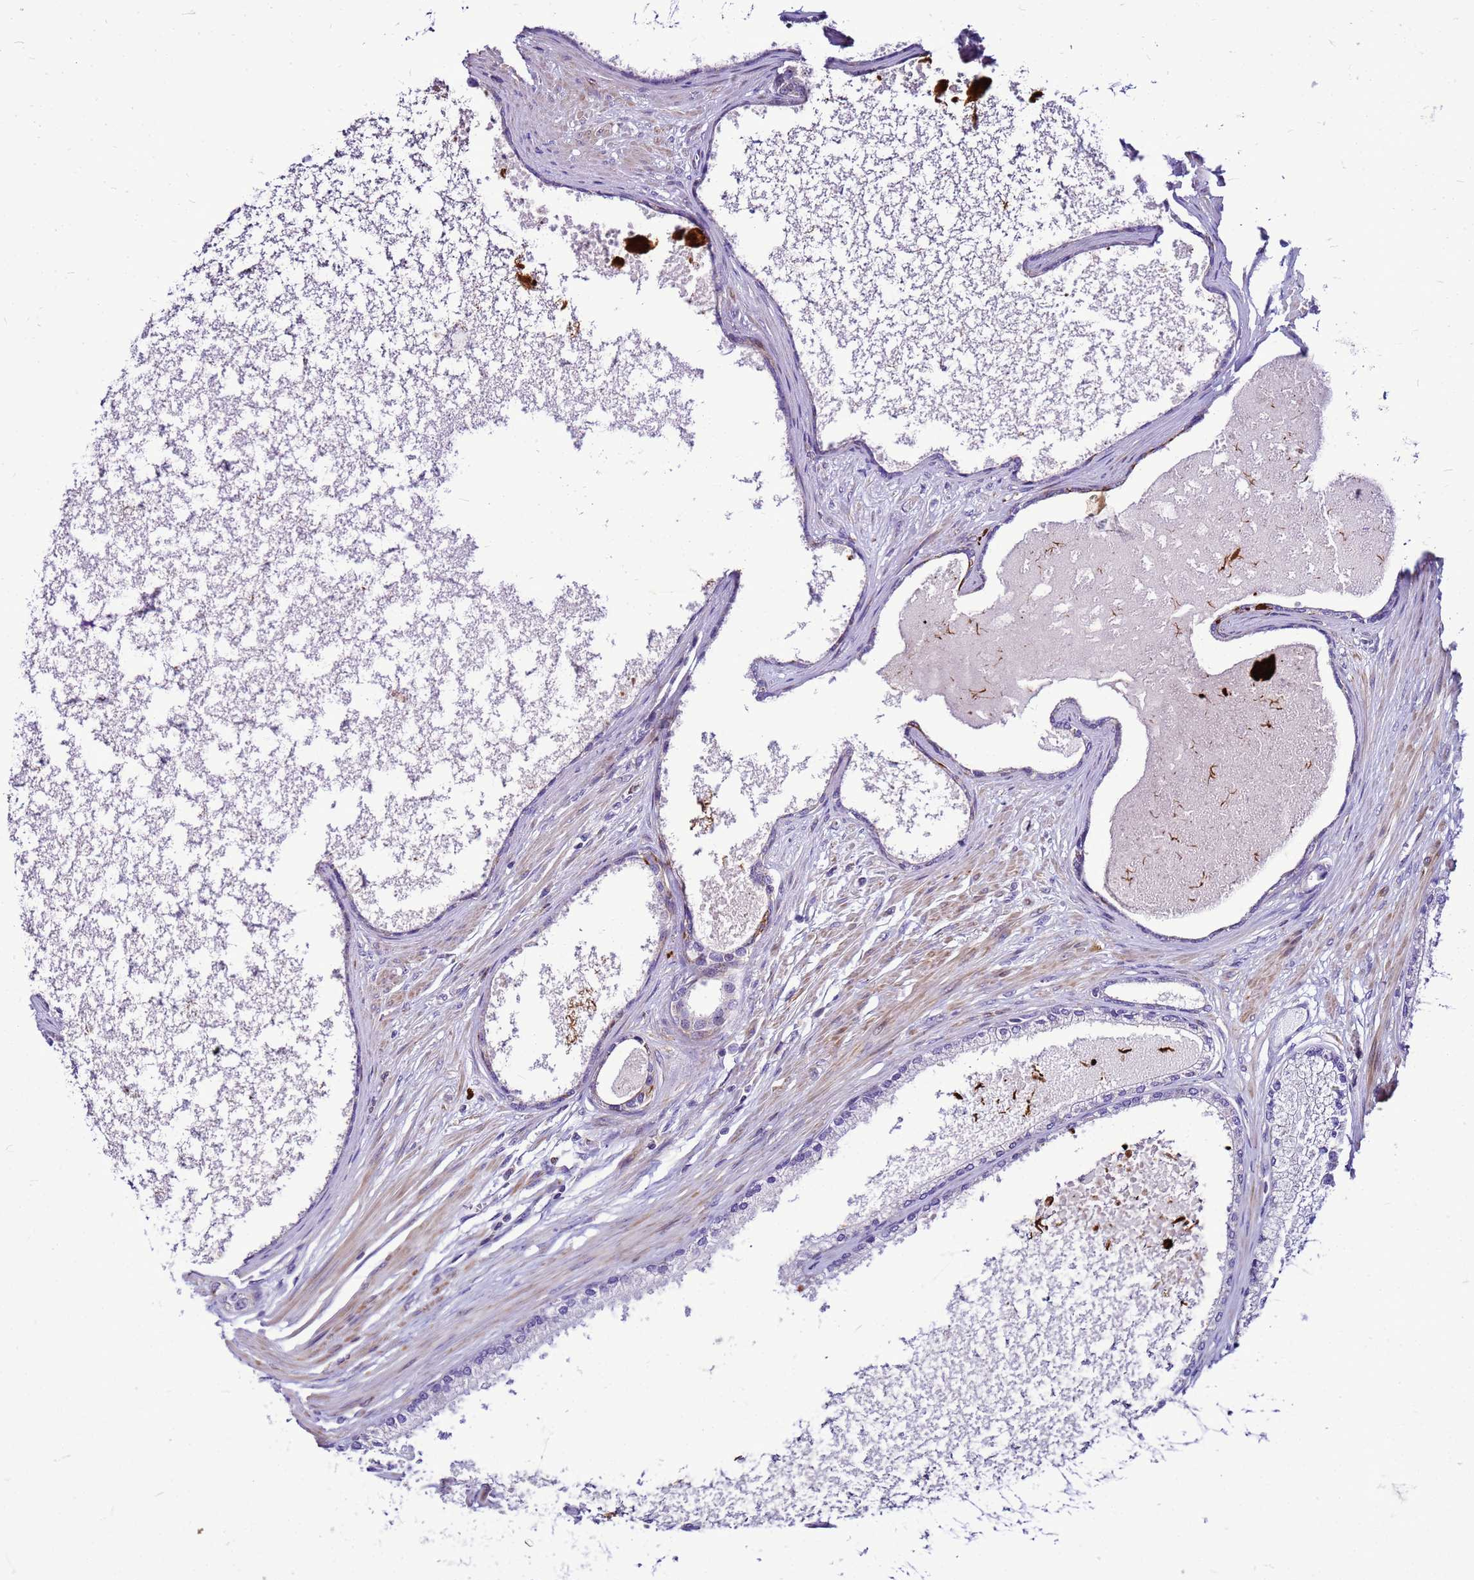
{"staining": {"intensity": "negative", "quantity": "none", "location": "none"}, "tissue": "prostate cancer", "cell_type": "Tumor cells", "image_type": "cancer", "snomed": [{"axis": "morphology", "description": "Adenocarcinoma, Low grade"}, {"axis": "topography", "description": "Prostate"}], "caption": "Immunohistochemistry histopathology image of neoplastic tissue: prostate adenocarcinoma (low-grade) stained with DAB (3,3'-diaminobenzidine) exhibits no significant protein staining in tumor cells. (IHC, brightfield microscopy, high magnification).", "gene": "VPS4B", "patient": {"sex": "male", "age": 63}}